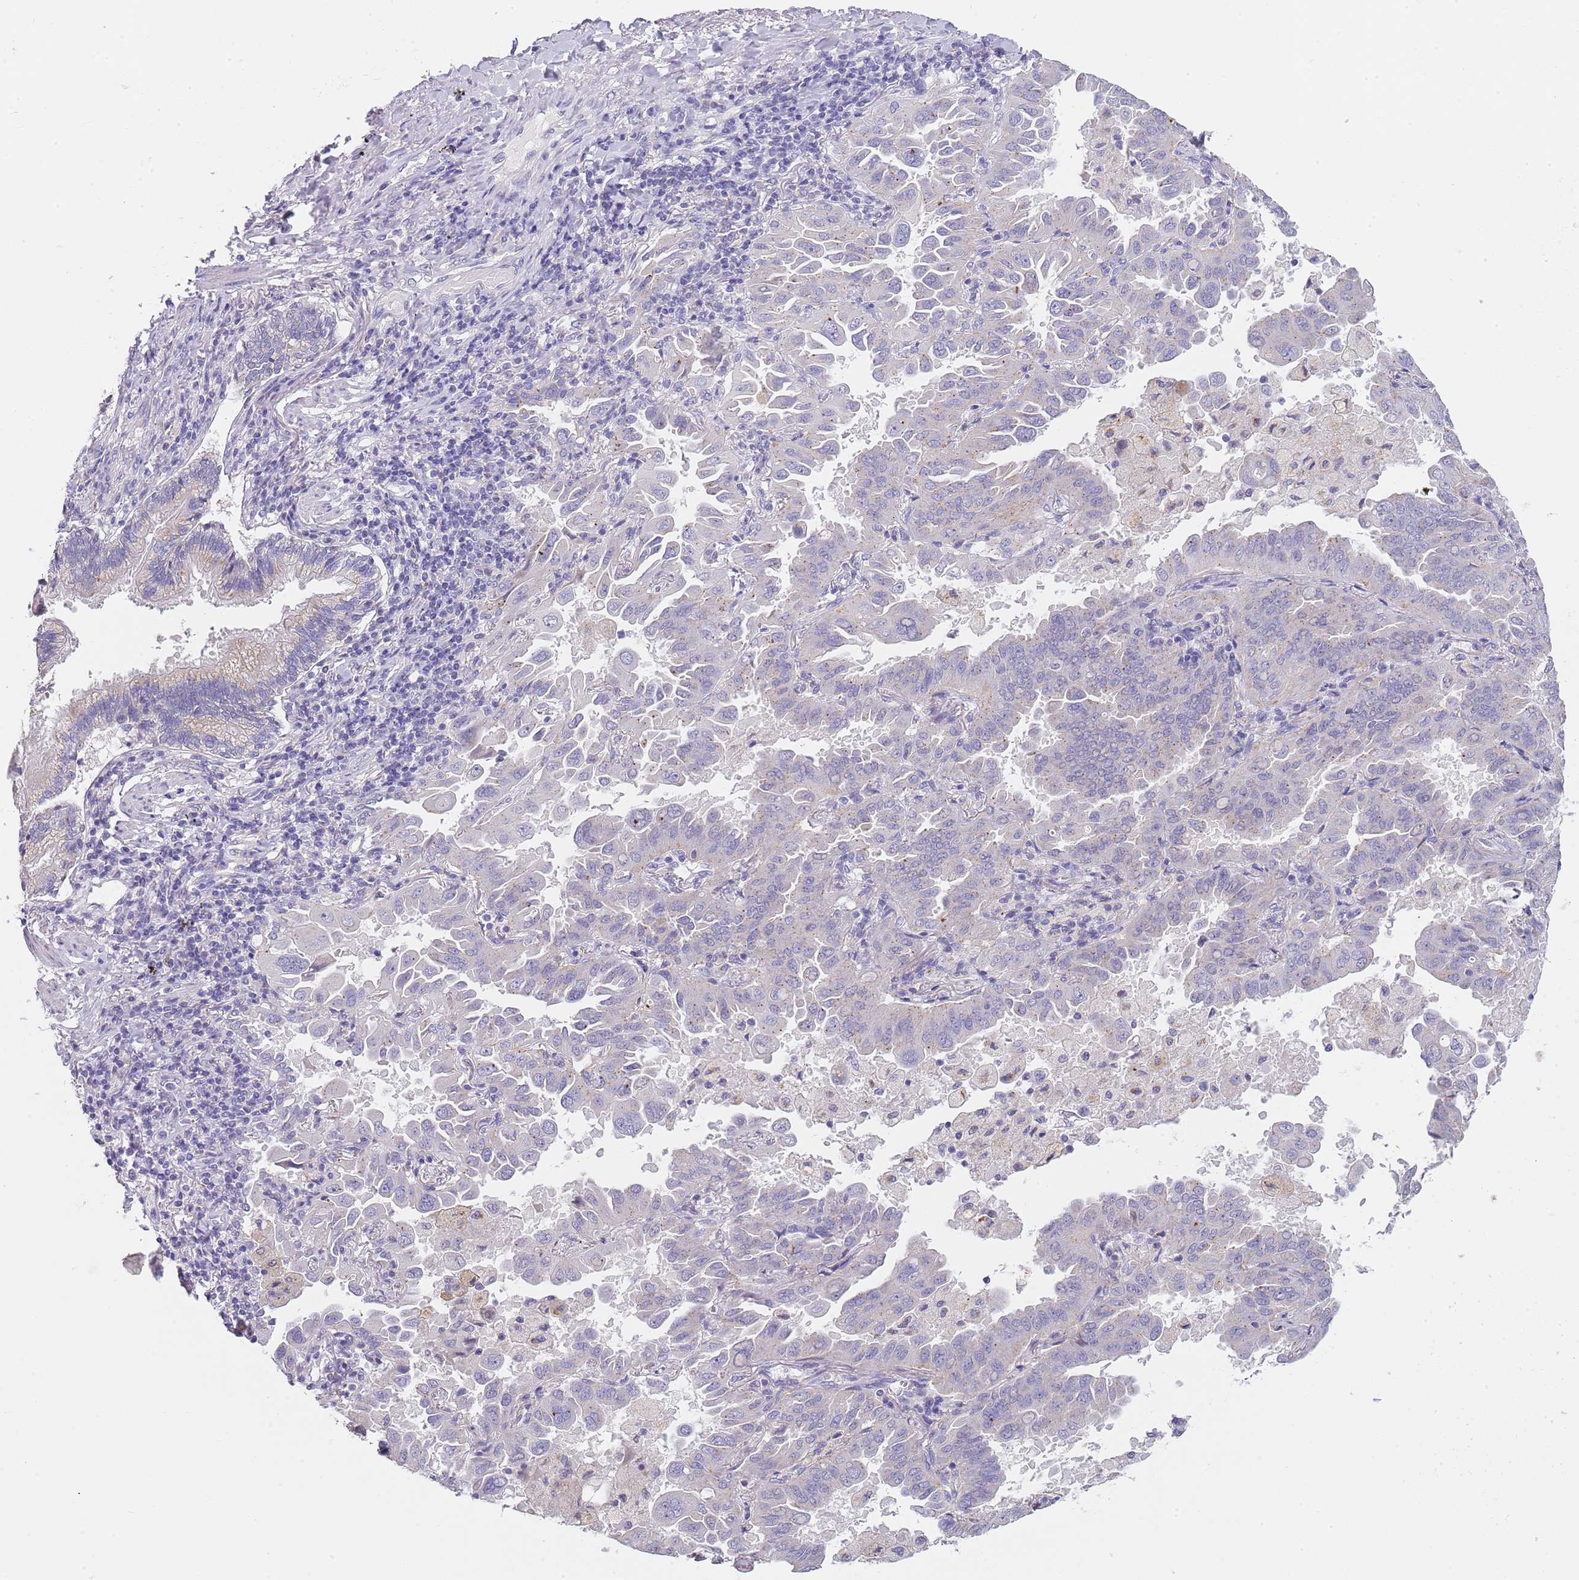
{"staining": {"intensity": "negative", "quantity": "none", "location": "none"}, "tissue": "lung cancer", "cell_type": "Tumor cells", "image_type": "cancer", "snomed": [{"axis": "morphology", "description": "Adenocarcinoma, NOS"}, {"axis": "topography", "description": "Lung"}], "caption": "Protein analysis of lung cancer (adenocarcinoma) reveals no significant positivity in tumor cells.", "gene": "MAN1C1", "patient": {"sex": "male", "age": 64}}